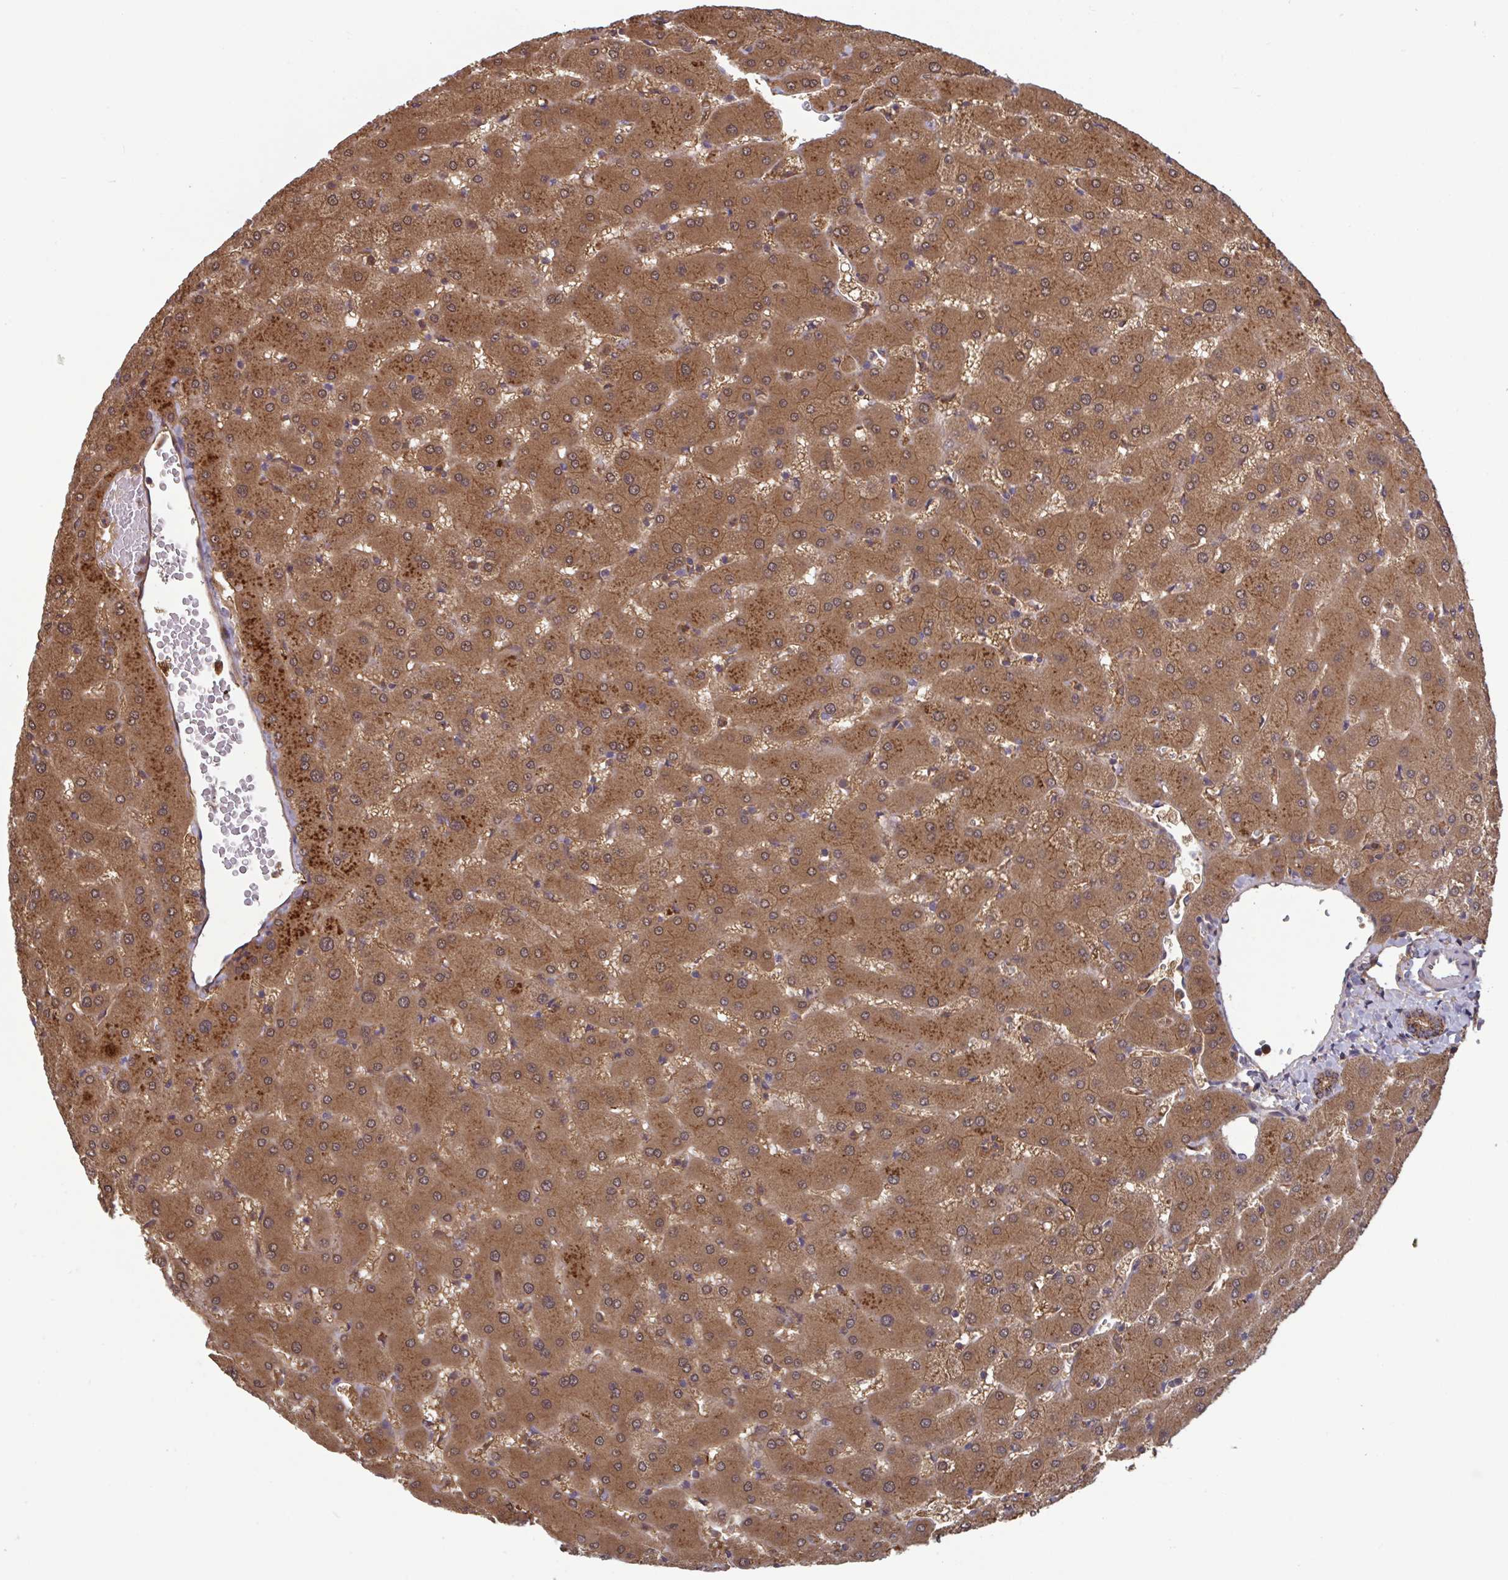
{"staining": {"intensity": "moderate", "quantity": ">75%", "location": "cytoplasmic/membranous"}, "tissue": "liver", "cell_type": "Cholangiocytes", "image_type": "normal", "snomed": [{"axis": "morphology", "description": "Normal tissue, NOS"}, {"axis": "topography", "description": "Liver"}], "caption": "Liver stained with IHC demonstrates moderate cytoplasmic/membranous staining in about >75% of cholangiocytes.", "gene": "TIGAR", "patient": {"sex": "female", "age": 63}}